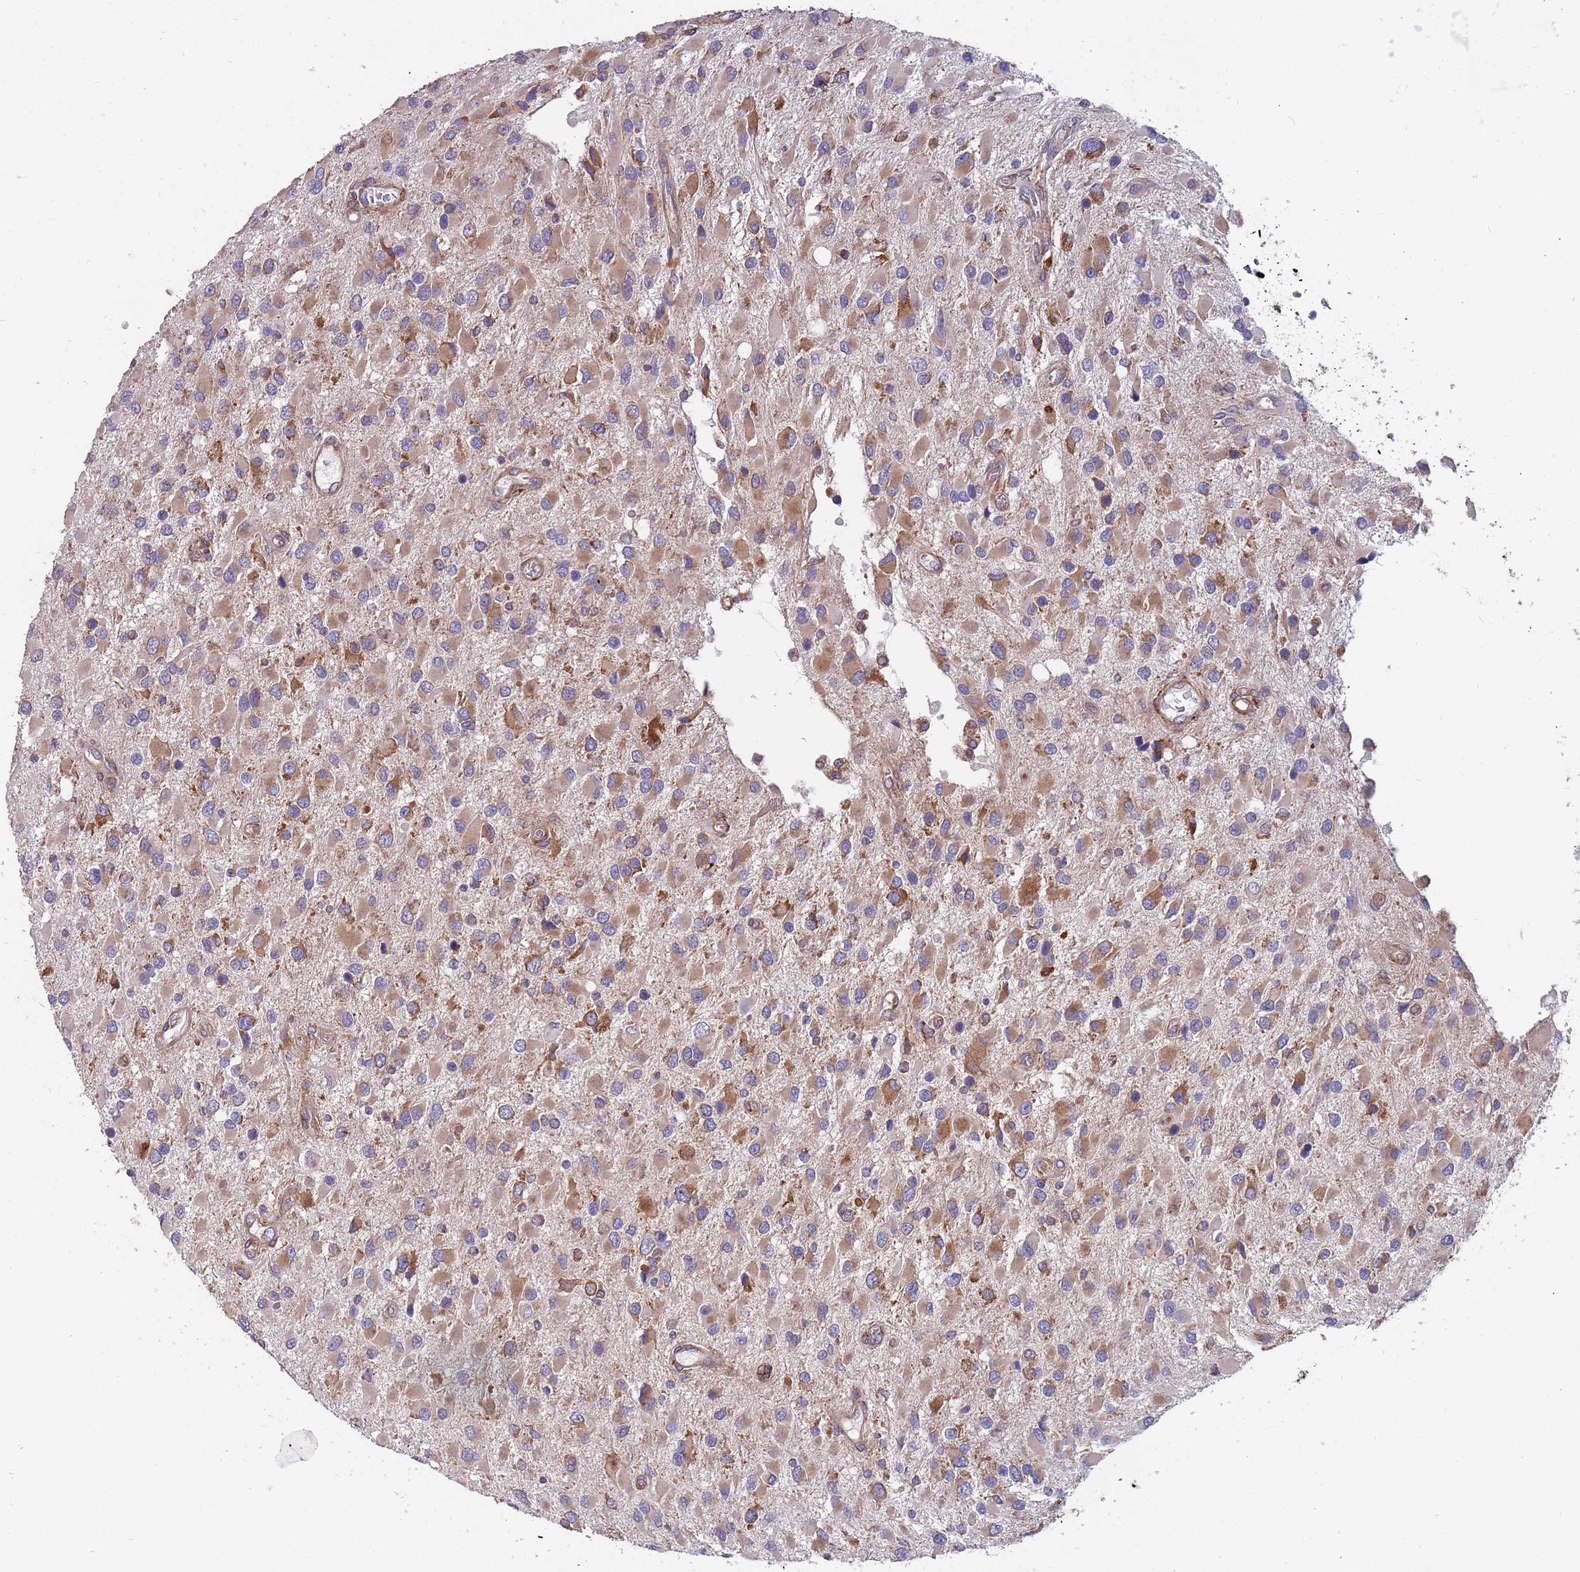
{"staining": {"intensity": "moderate", "quantity": "25%-75%", "location": "cytoplasmic/membranous"}, "tissue": "glioma", "cell_type": "Tumor cells", "image_type": "cancer", "snomed": [{"axis": "morphology", "description": "Glioma, malignant, High grade"}, {"axis": "topography", "description": "Brain"}], "caption": "Immunohistochemistry of human glioma displays medium levels of moderate cytoplasmic/membranous expression in about 25%-75% of tumor cells. The protein of interest is stained brown, and the nuclei are stained in blue (DAB (3,3'-diaminobenzidine) IHC with brightfield microscopy, high magnification).", "gene": "ARMCX6", "patient": {"sex": "male", "age": 53}}